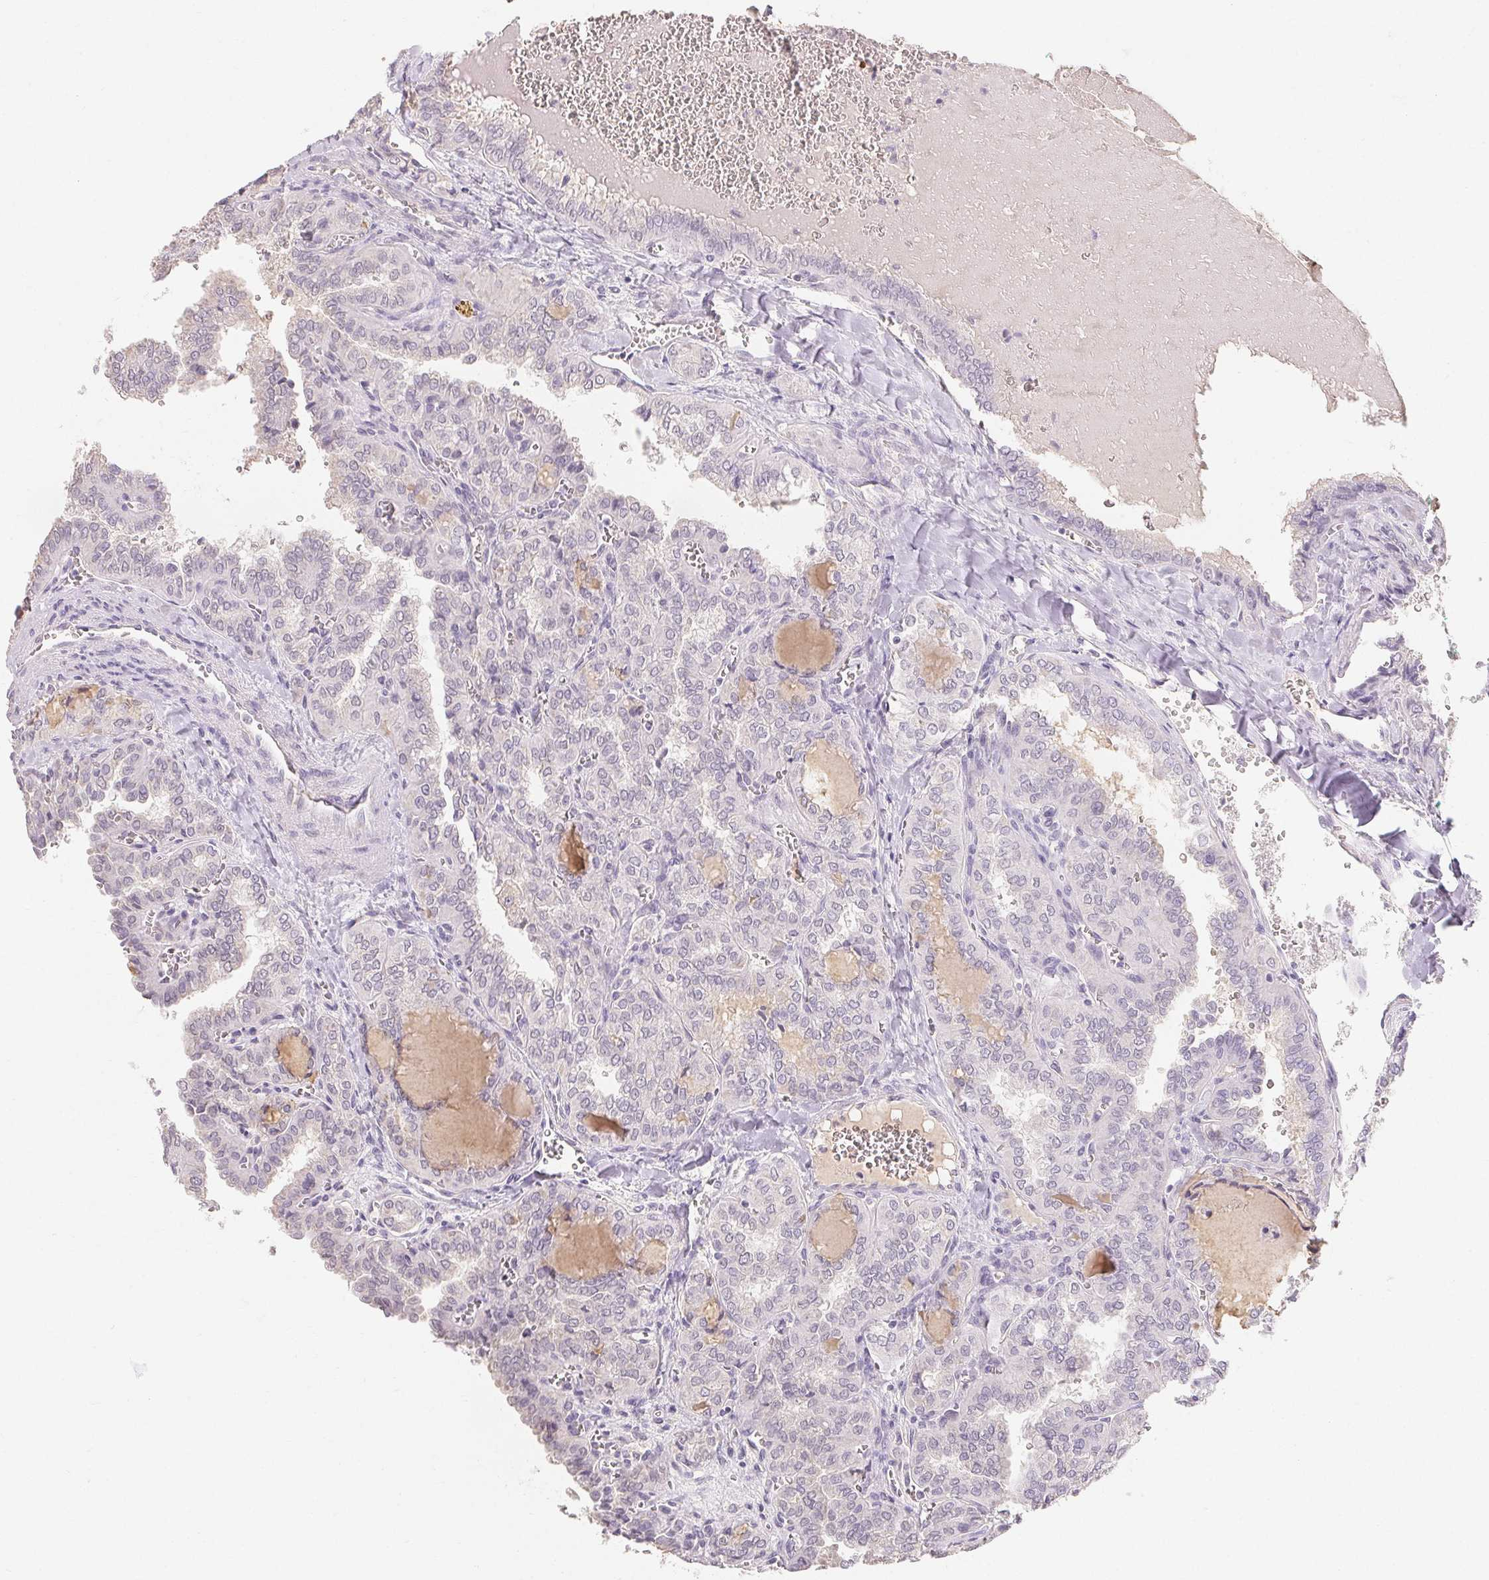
{"staining": {"intensity": "negative", "quantity": "none", "location": "none"}, "tissue": "thyroid cancer", "cell_type": "Tumor cells", "image_type": "cancer", "snomed": [{"axis": "morphology", "description": "Papillary adenocarcinoma, NOS"}, {"axis": "topography", "description": "Thyroid gland"}], "caption": "This image is of thyroid cancer (papillary adenocarcinoma) stained with immunohistochemistry to label a protein in brown with the nuclei are counter-stained blue. There is no positivity in tumor cells.", "gene": "MAP7D2", "patient": {"sex": "female", "age": 41}}